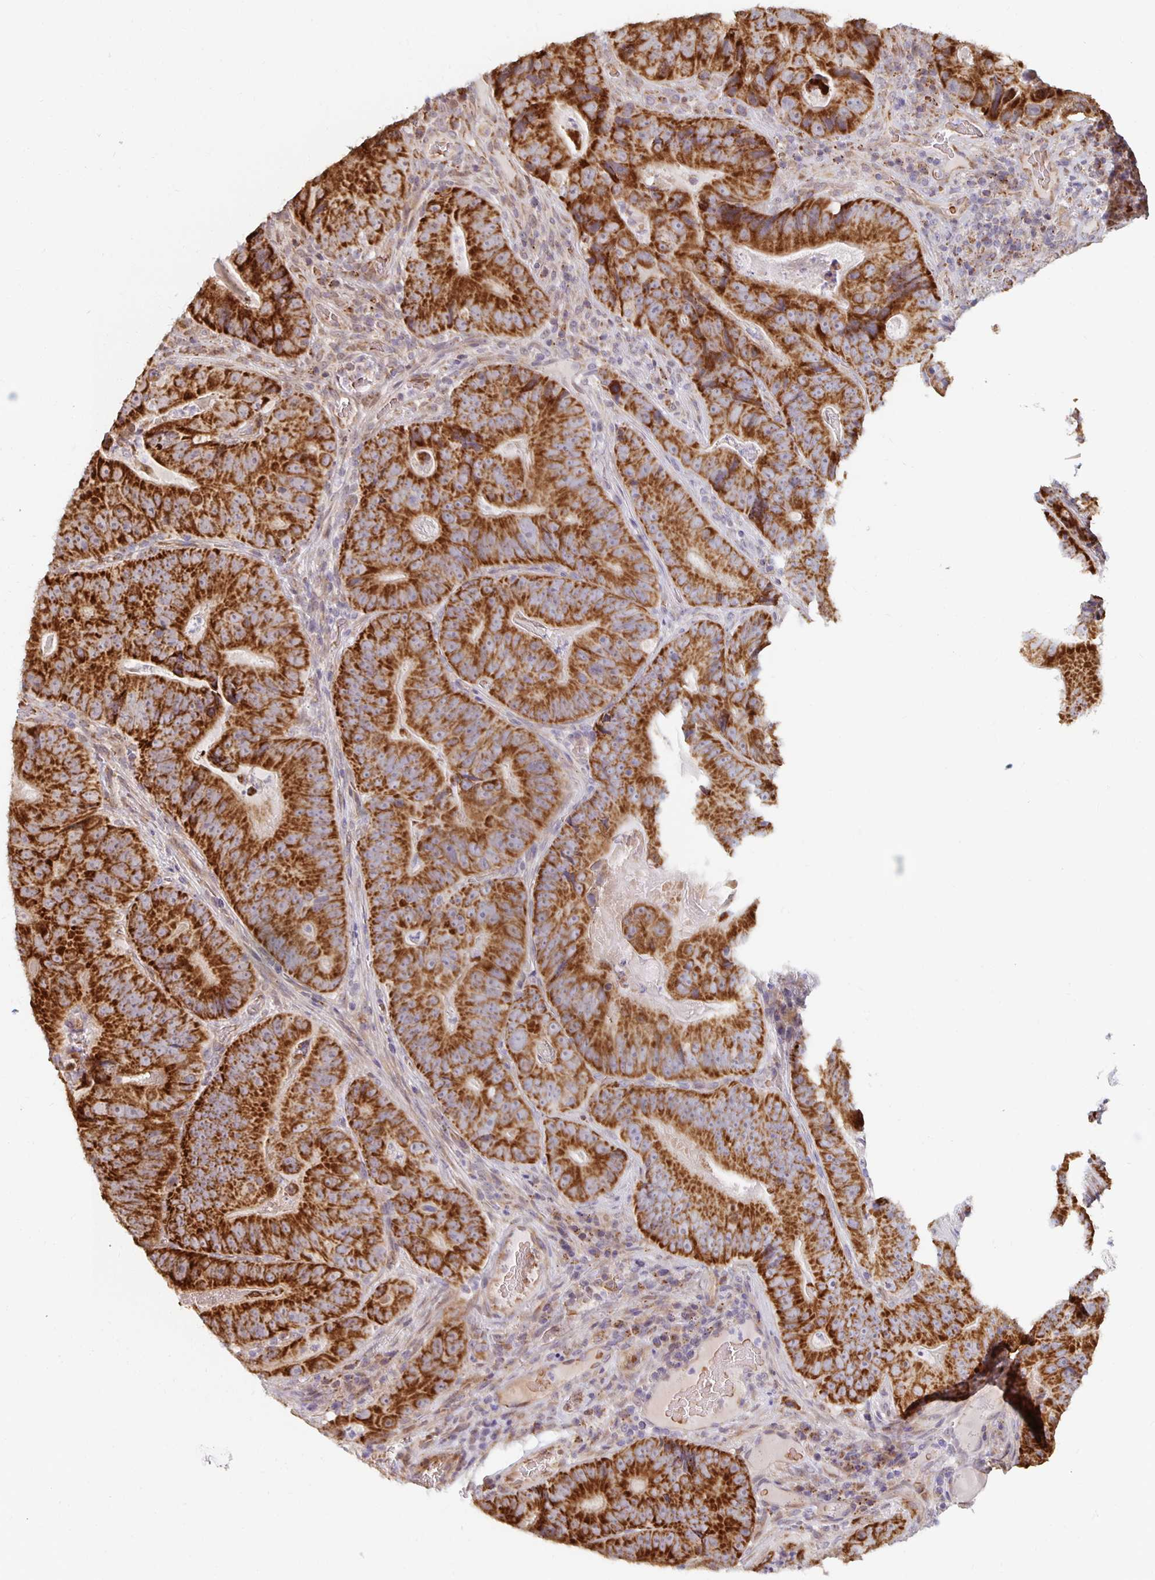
{"staining": {"intensity": "strong", "quantity": ">75%", "location": "cytoplasmic/membranous"}, "tissue": "colorectal cancer", "cell_type": "Tumor cells", "image_type": "cancer", "snomed": [{"axis": "morphology", "description": "Adenocarcinoma, NOS"}, {"axis": "topography", "description": "Colon"}], "caption": "The photomicrograph reveals immunohistochemical staining of colorectal cancer. There is strong cytoplasmic/membranous positivity is identified in approximately >75% of tumor cells. The staining was performed using DAB (3,3'-diaminobenzidine) to visualize the protein expression in brown, while the nuclei were stained in blue with hematoxylin (Magnification: 20x).", "gene": "MRPL28", "patient": {"sex": "female", "age": 86}}